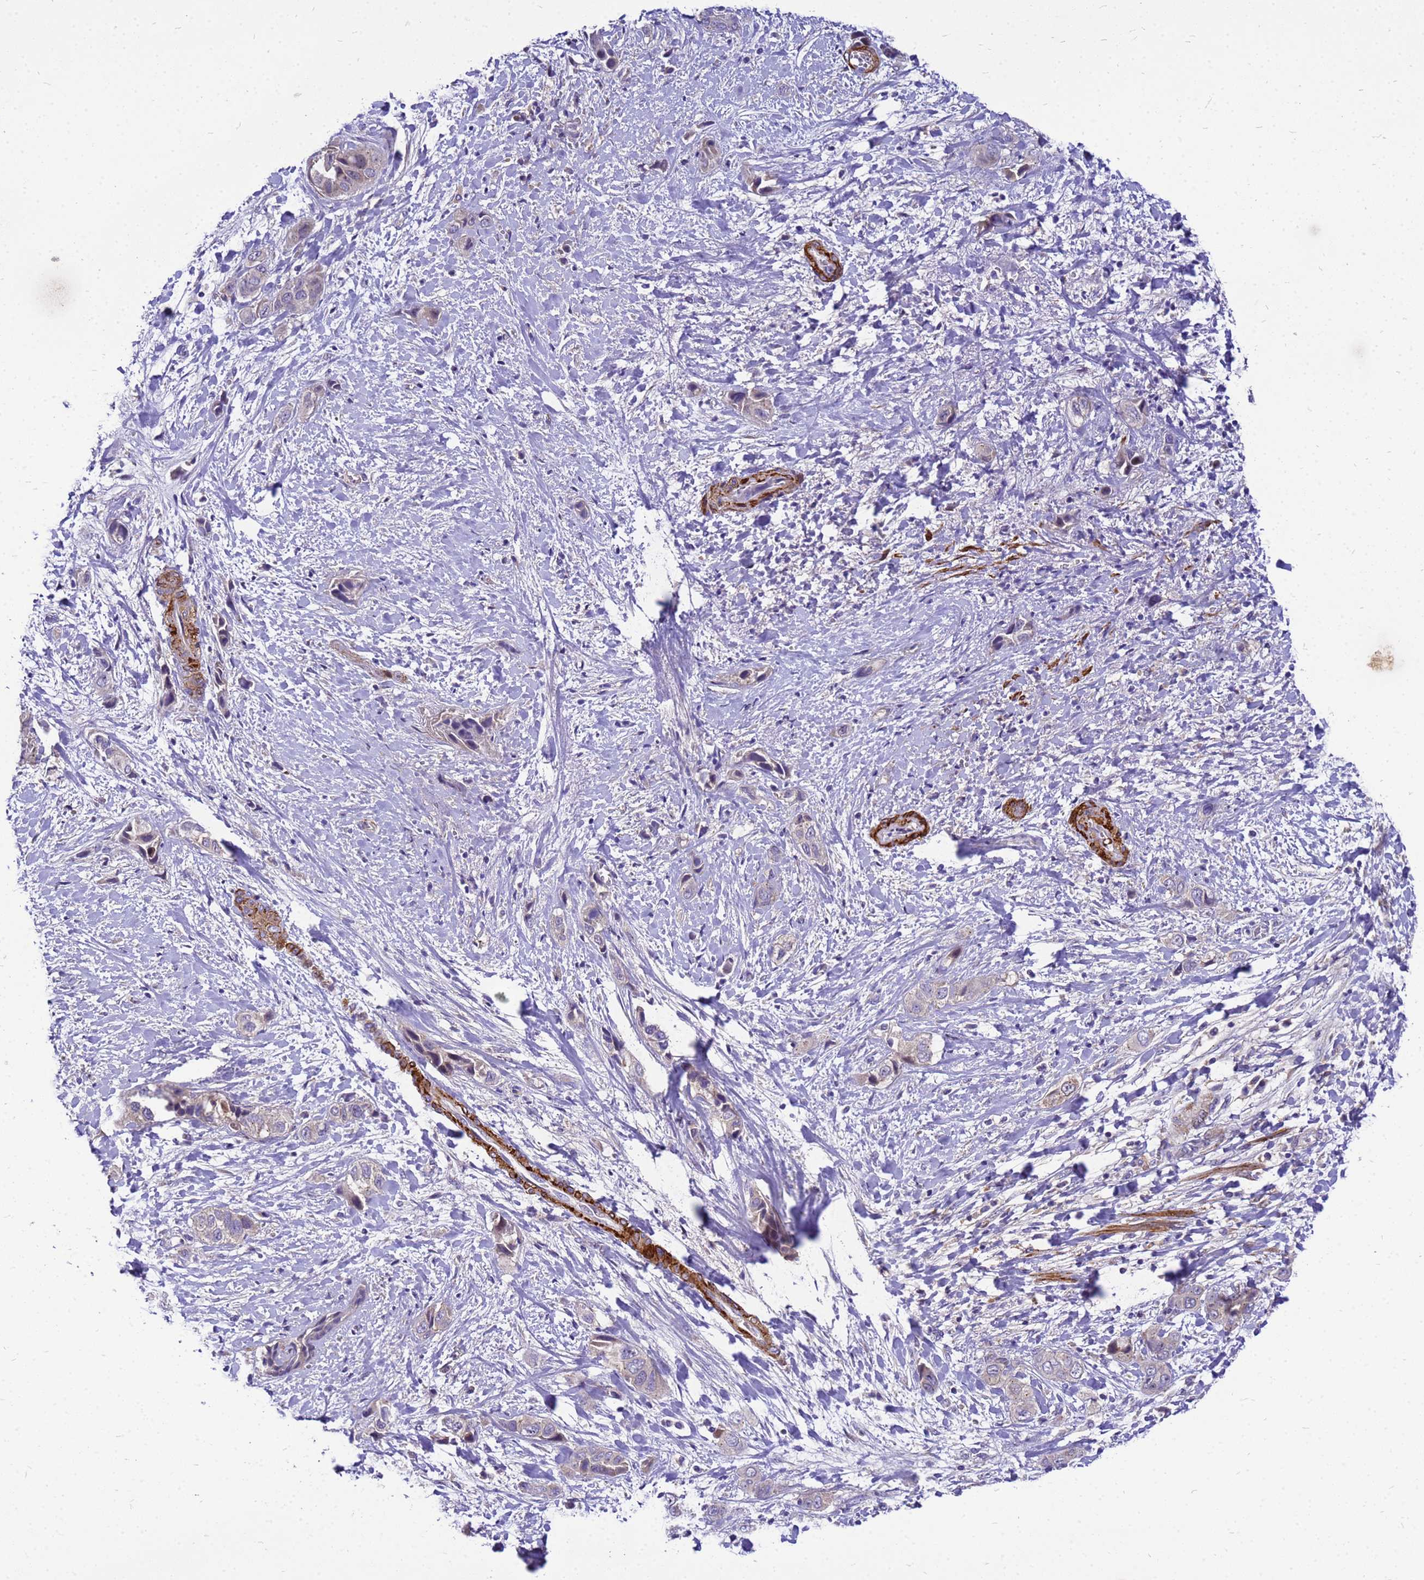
{"staining": {"intensity": "negative", "quantity": "none", "location": "none"}, "tissue": "liver cancer", "cell_type": "Tumor cells", "image_type": "cancer", "snomed": [{"axis": "morphology", "description": "Cholangiocarcinoma"}, {"axis": "topography", "description": "Liver"}], "caption": "A micrograph of liver cholangiocarcinoma stained for a protein reveals no brown staining in tumor cells. (DAB (3,3'-diaminobenzidine) IHC, high magnification).", "gene": "POP7", "patient": {"sex": "female", "age": 52}}